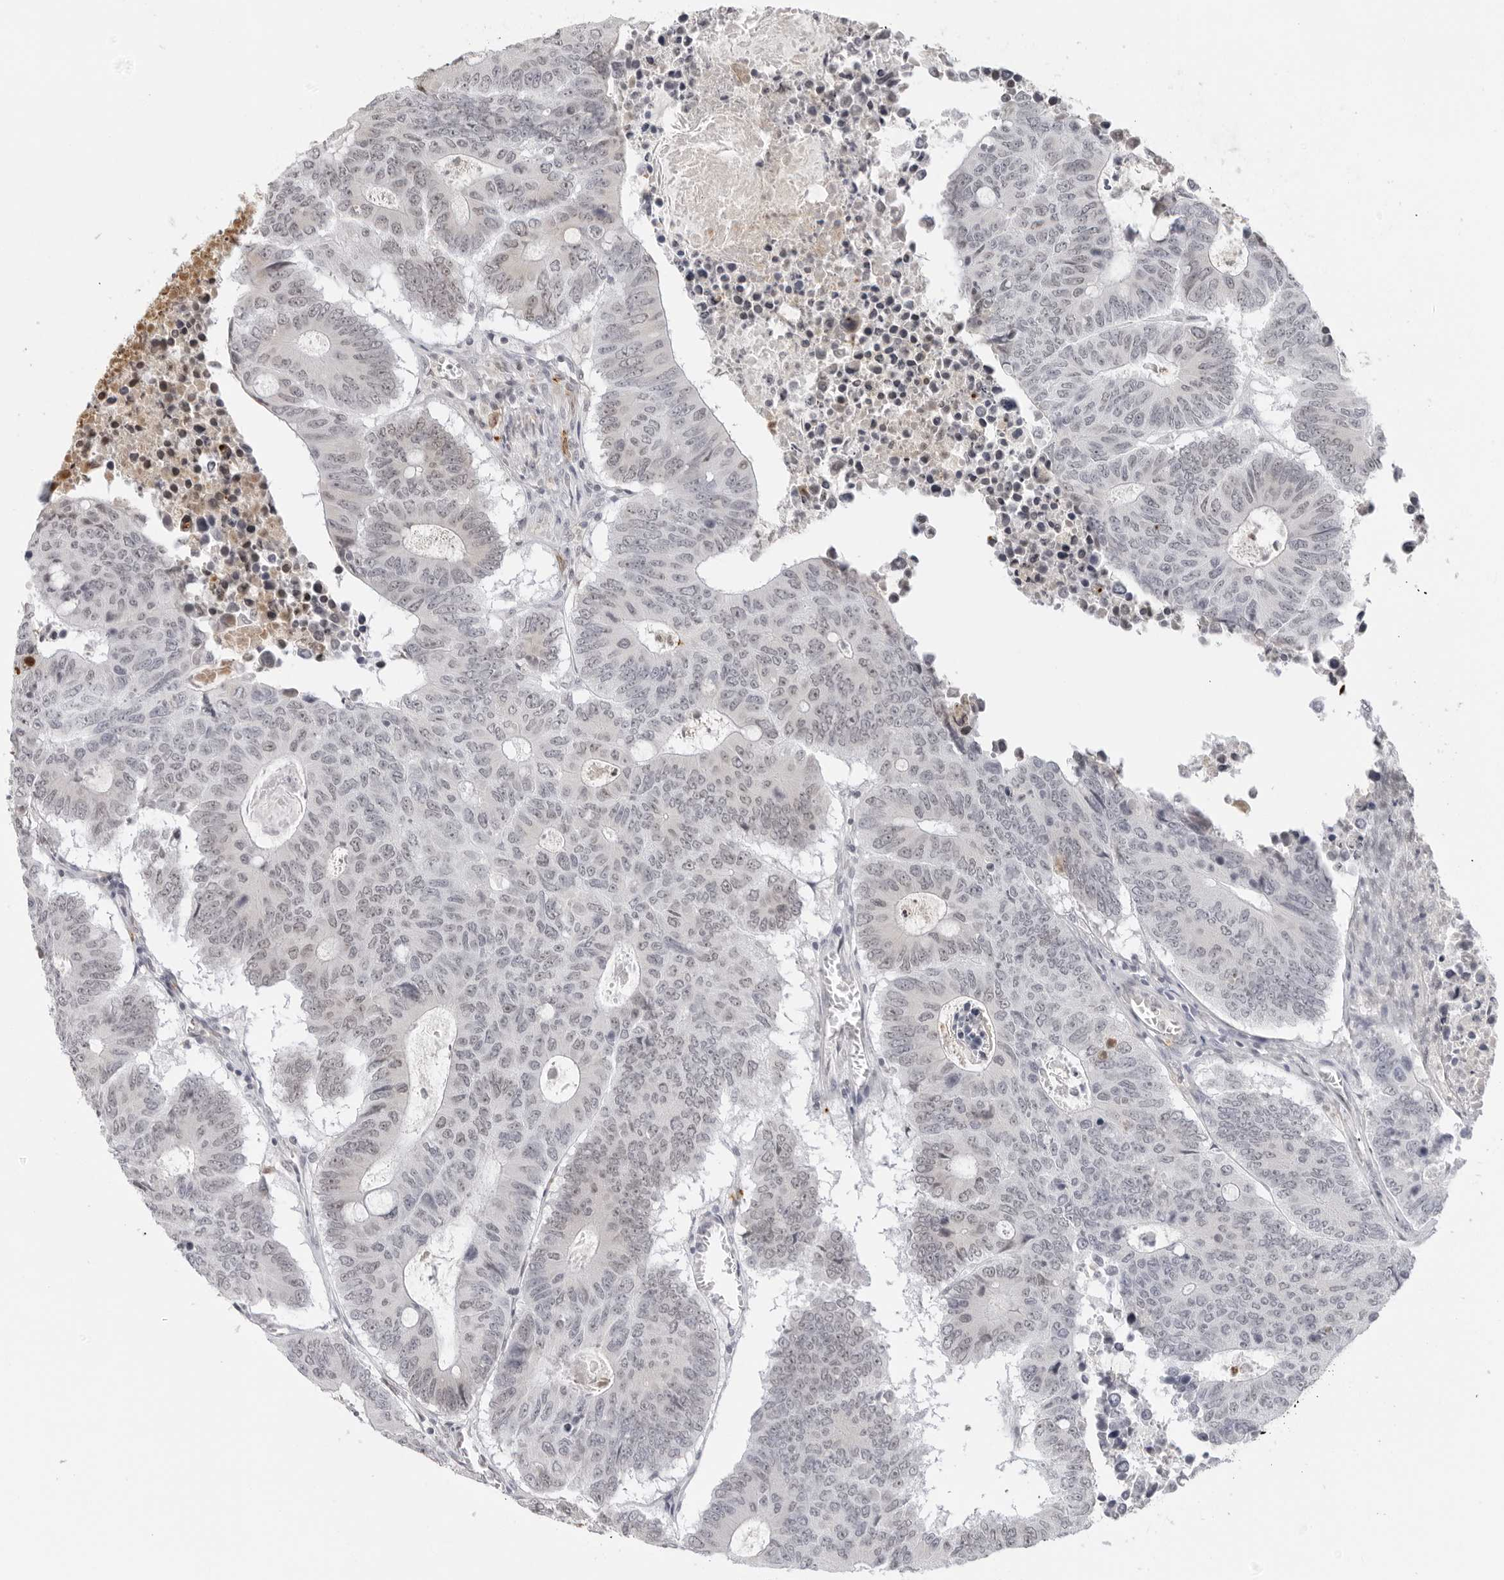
{"staining": {"intensity": "moderate", "quantity": "<25%", "location": "nuclear"}, "tissue": "colorectal cancer", "cell_type": "Tumor cells", "image_type": "cancer", "snomed": [{"axis": "morphology", "description": "Adenocarcinoma, NOS"}, {"axis": "topography", "description": "Colon"}], "caption": "Immunohistochemical staining of adenocarcinoma (colorectal) reveals low levels of moderate nuclear staining in approximately <25% of tumor cells. The protein is stained brown, and the nuclei are stained in blue (DAB (3,3'-diaminobenzidine) IHC with brightfield microscopy, high magnification).", "gene": "MSH6", "patient": {"sex": "male", "age": 87}}